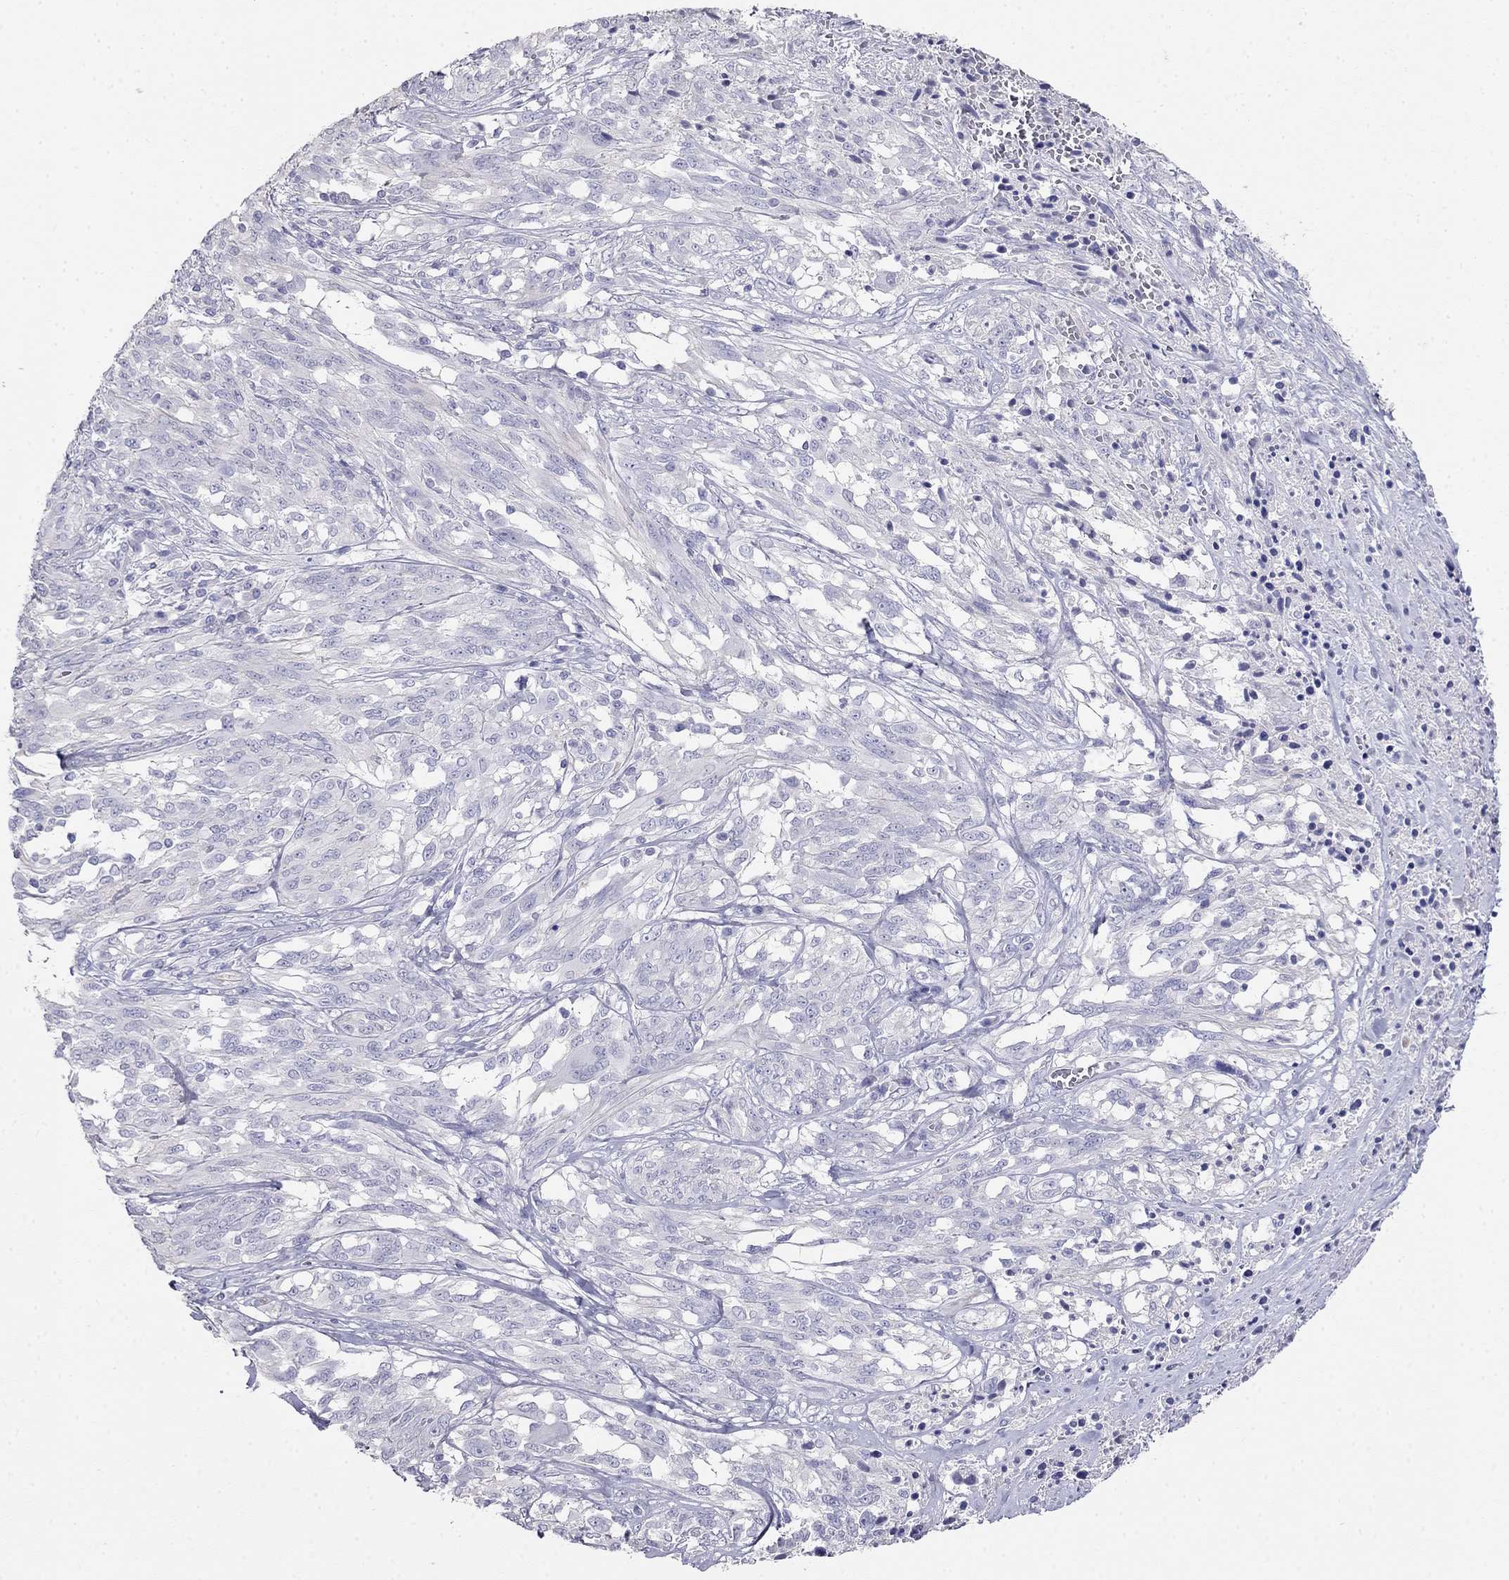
{"staining": {"intensity": "negative", "quantity": "none", "location": "none"}, "tissue": "melanoma", "cell_type": "Tumor cells", "image_type": "cancer", "snomed": [{"axis": "morphology", "description": "Malignant melanoma, NOS"}, {"axis": "topography", "description": "Skin"}], "caption": "Tumor cells show no significant expression in malignant melanoma.", "gene": "LY6H", "patient": {"sex": "female", "age": 91}}